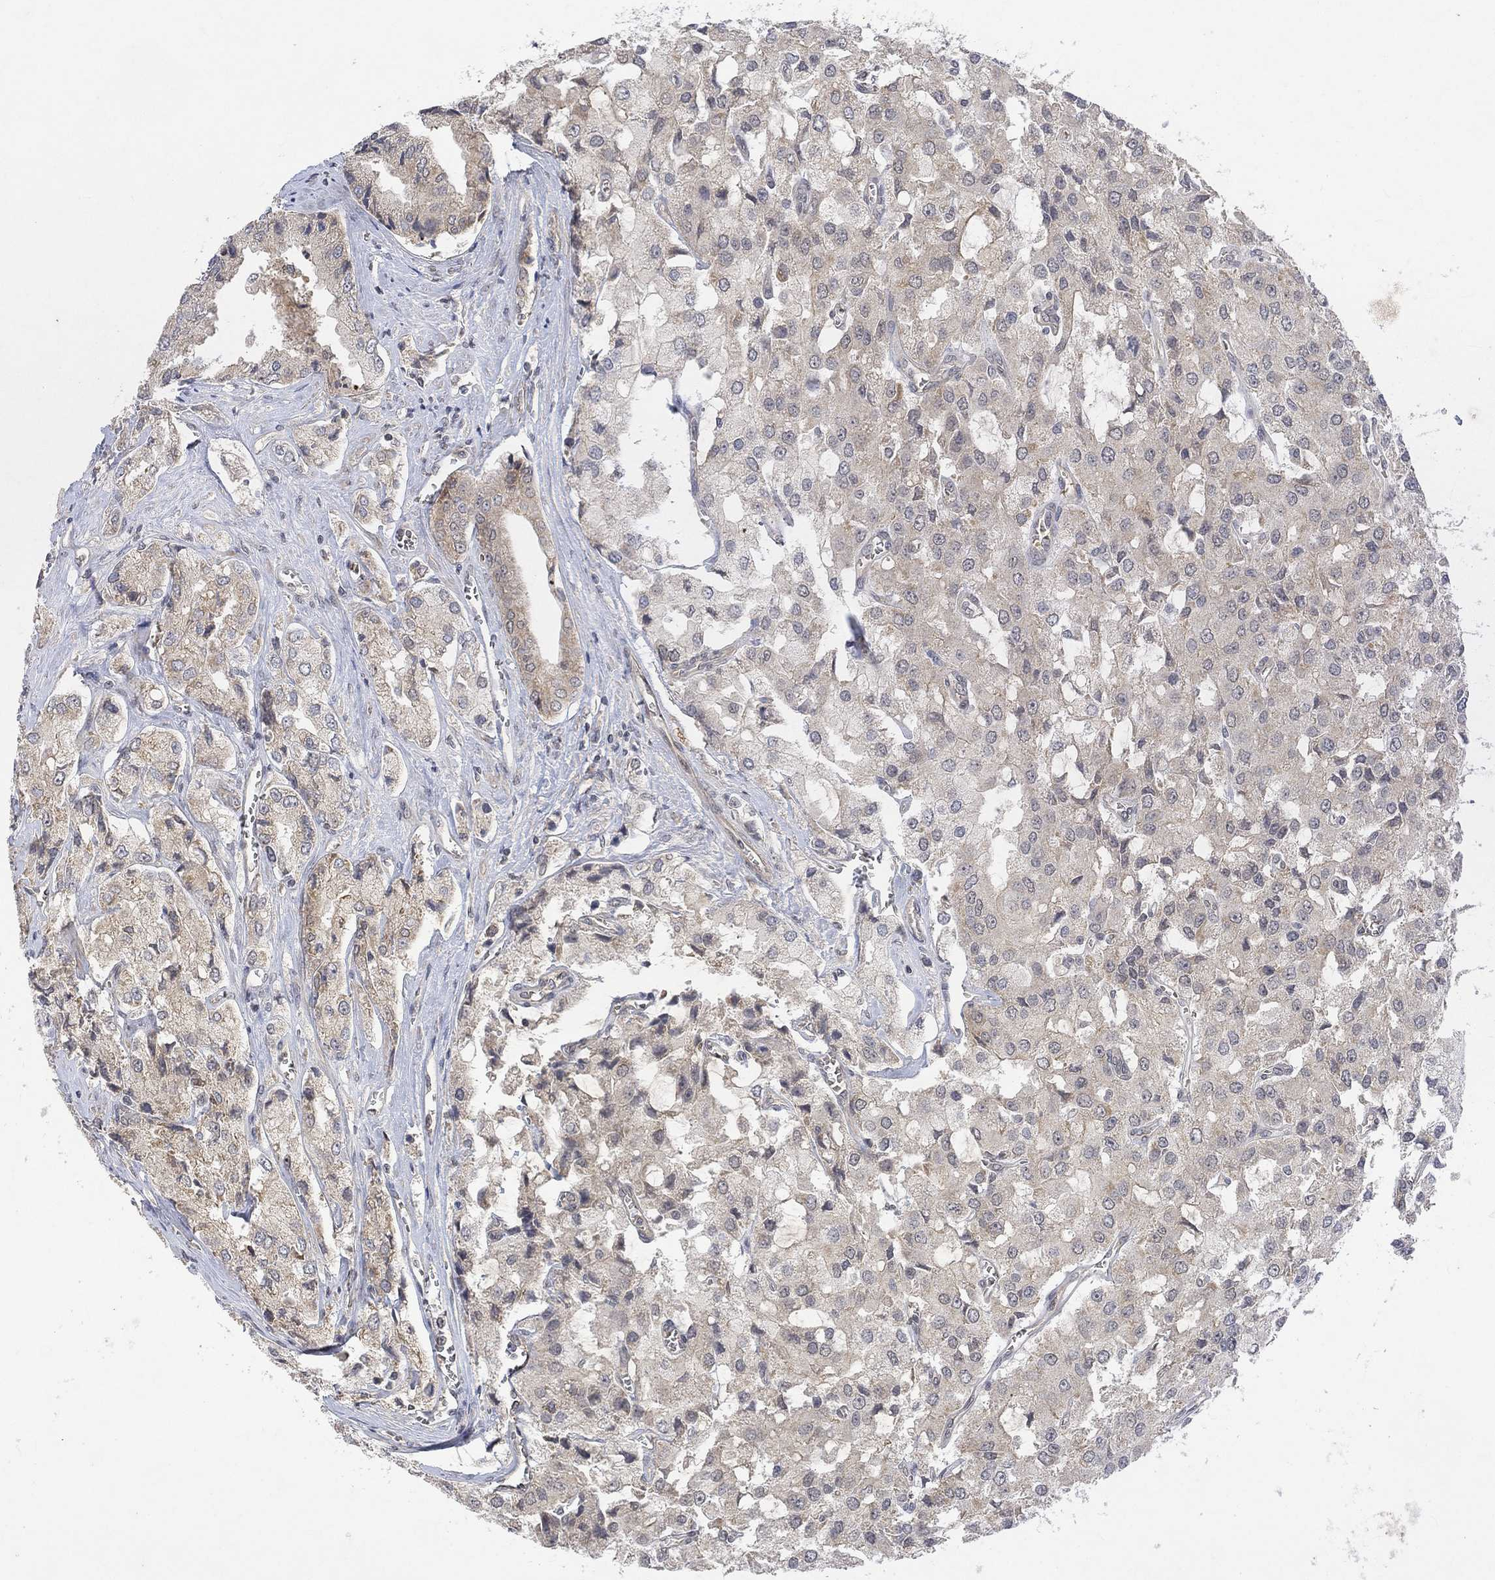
{"staining": {"intensity": "weak", "quantity": "25%-75%", "location": "cytoplasmic/membranous"}, "tissue": "prostate cancer", "cell_type": "Tumor cells", "image_type": "cancer", "snomed": [{"axis": "morphology", "description": "Adenocarcinoma, NOS"}, {"axis": "topography", "description": "Prostate and seminal vesicle, NOS"}, {"axis": "topography", "description": "Prostate"}], "caption": "Protein expression by immunohistochemistry demonstrates weak cytoplasmic/membranous positivity in about 25%-75% of tumor cells in prostate cancer.", "gene": "GRIN2D", "patient": {"sex": "male", "age": 67}}